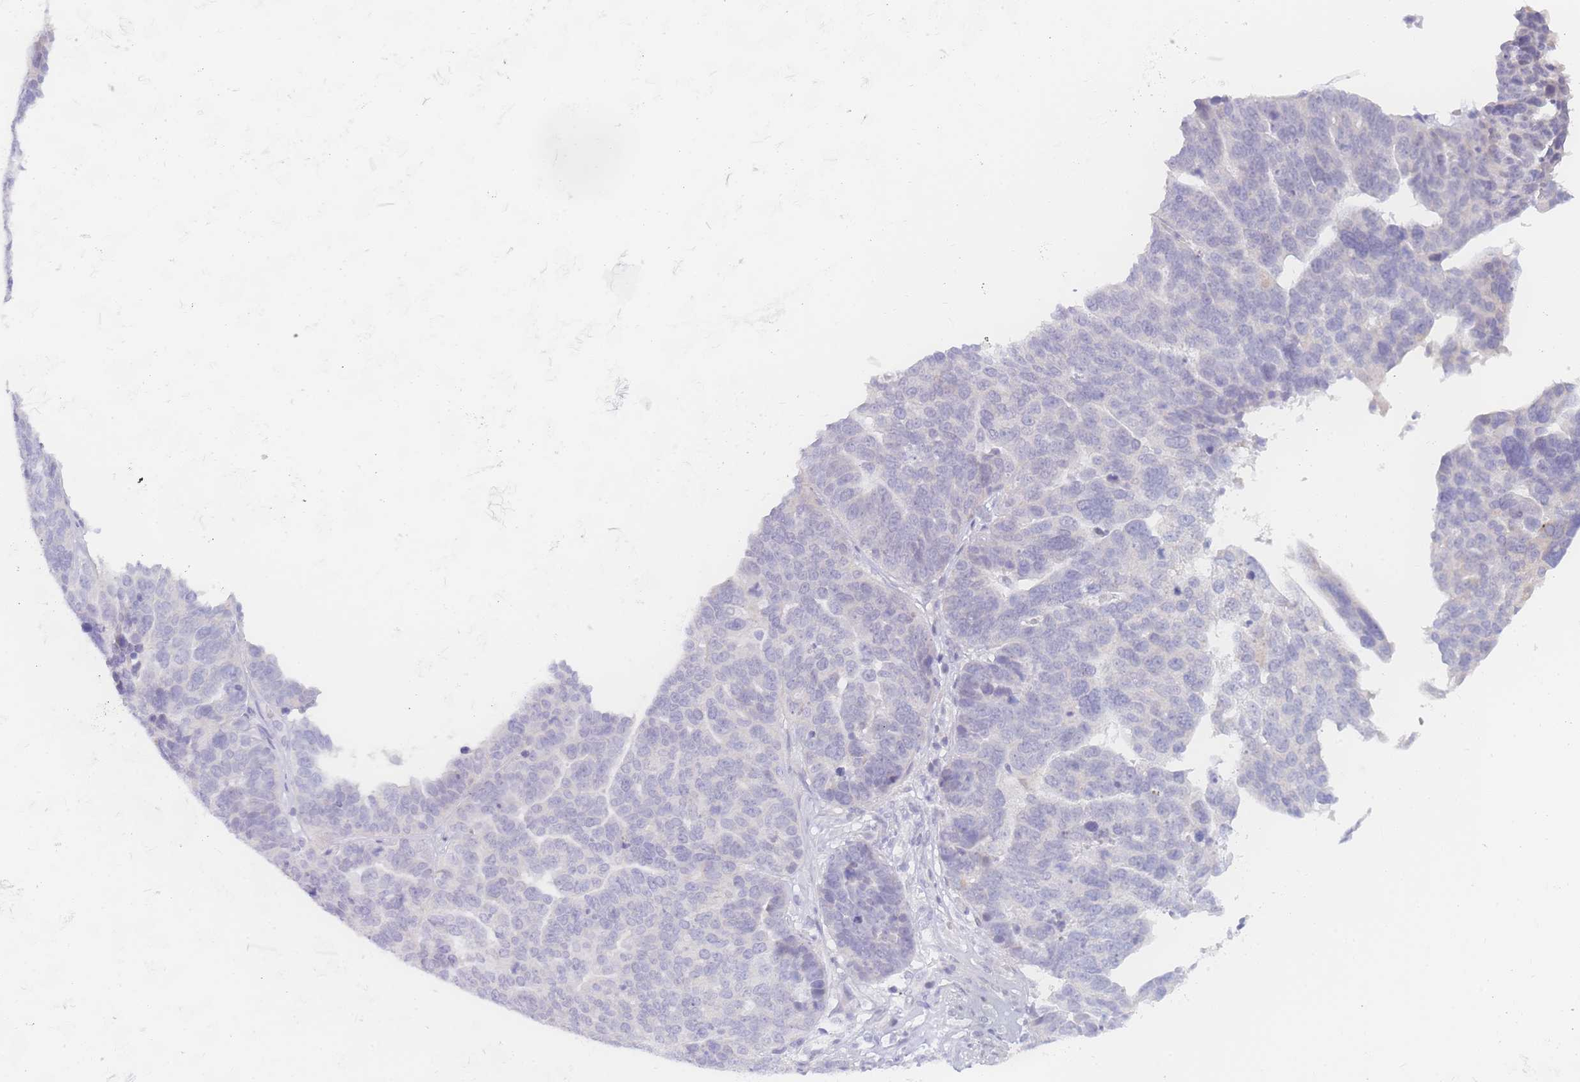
{"staining": {"intensity": "negative", "quantity": "none", "location": "none"}, "tissue": "ovarian cancer", "cell_type": "Tumor cells", "image_type": "cancer", "snomed": [{"axis": "morphology", "description": "Cystadenocarcinoma, serous, NOS"}, {"axis": "topography", "description": "Ovary"}], "caption": "A high-resolution micrograph shows immunohistochemistry (IHC) staining of ovarian cancer (serous cystadenocarcinoma), which exhibits no significant expression in tumor cells. (Brightfield microscopy of DAB IHC at high magnification).", "gene": "PRSS22", "patient": {"sex": "female", "age": 59}}